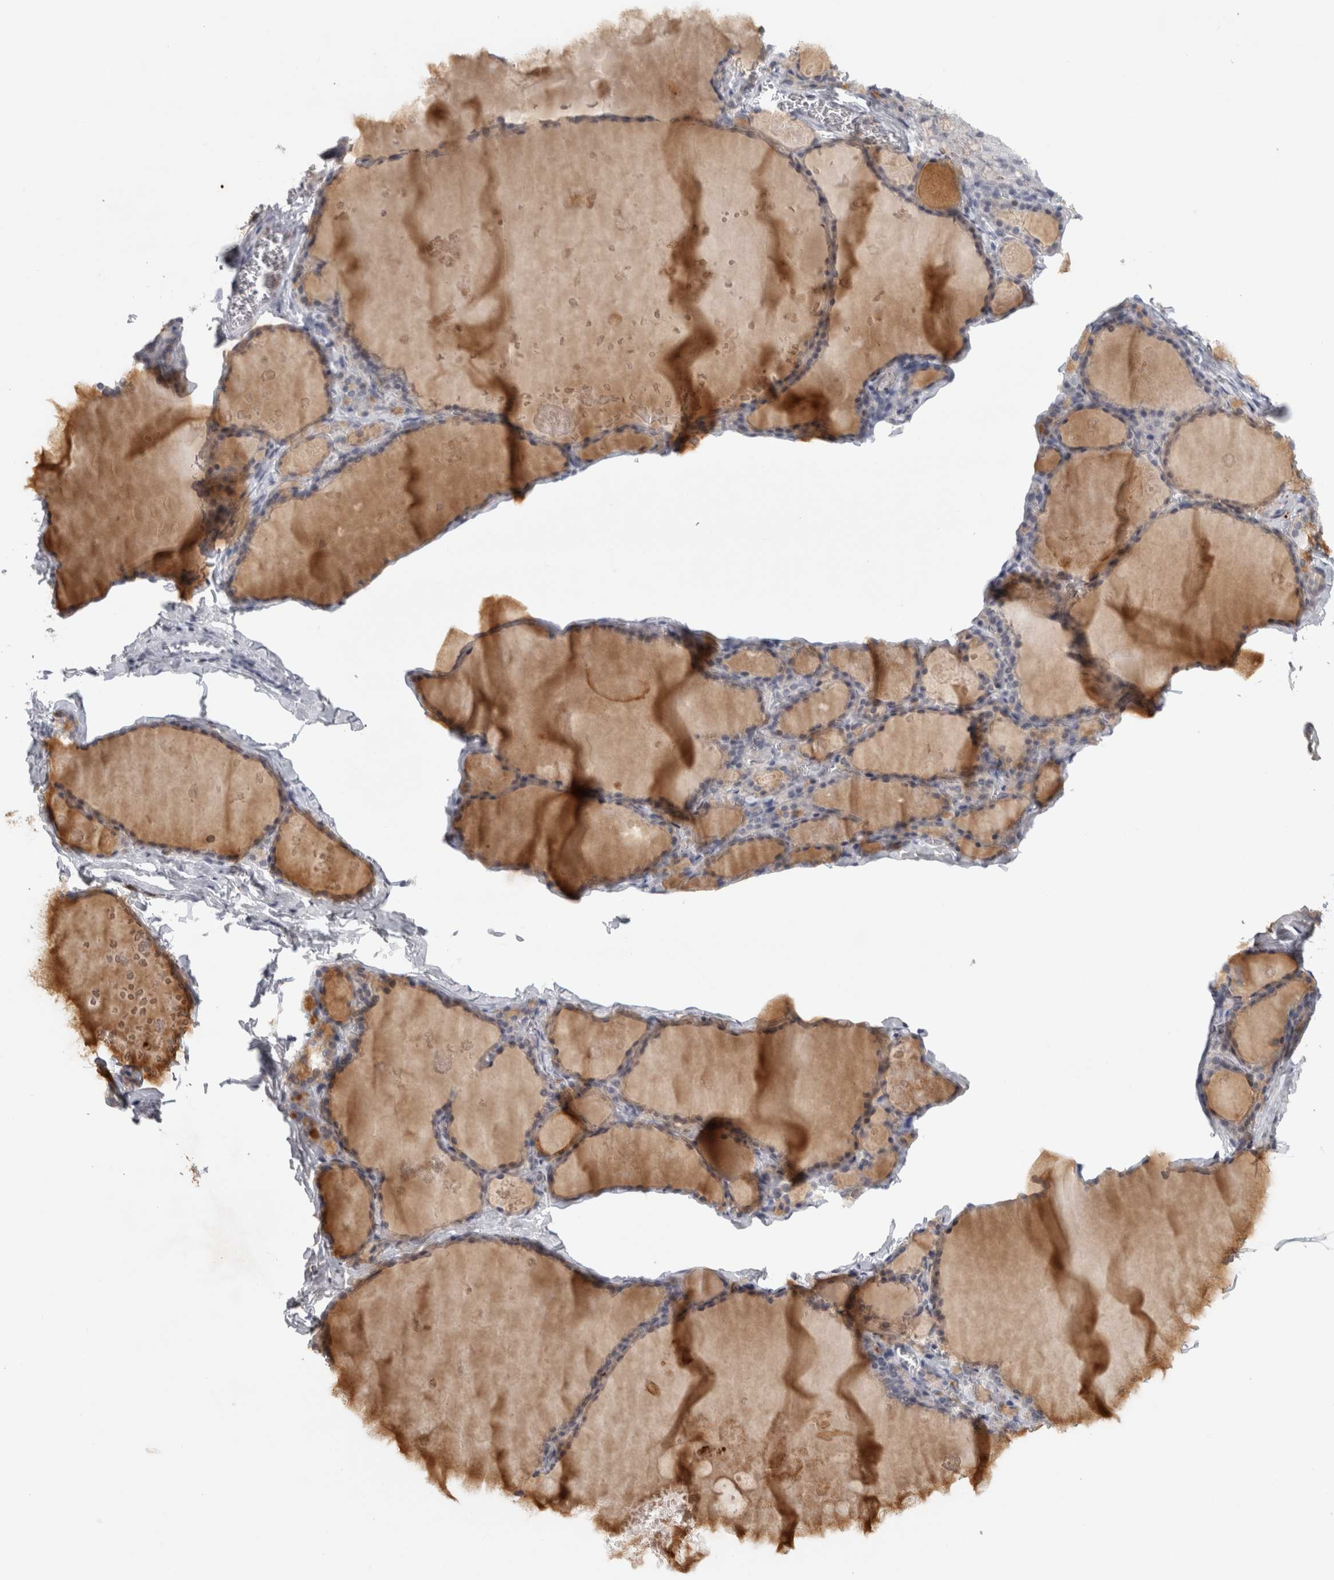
{"staining": {"intensity": "negative", "quantity": "none", "location": "none"}, "tissue": "thyroid gland", "cell_type": "Glandular cells", "image_type": "normal", "snomed": [{"axis": "morphology", "description": "Normal tissue, NOS"}, {"axis": "topography", "description": "Thyroid gland"}], "caption": "Image shows no significant protein positivity in glandular cells of benign thyroid gland. The staining was performed using DAB to visualize the protein expression in brown, while the nuclei were stained in blue with hematoxylin (Magnification: 20x).", "gene": "PTPRN2", "patient": {"sex": "male", "age": 56}}